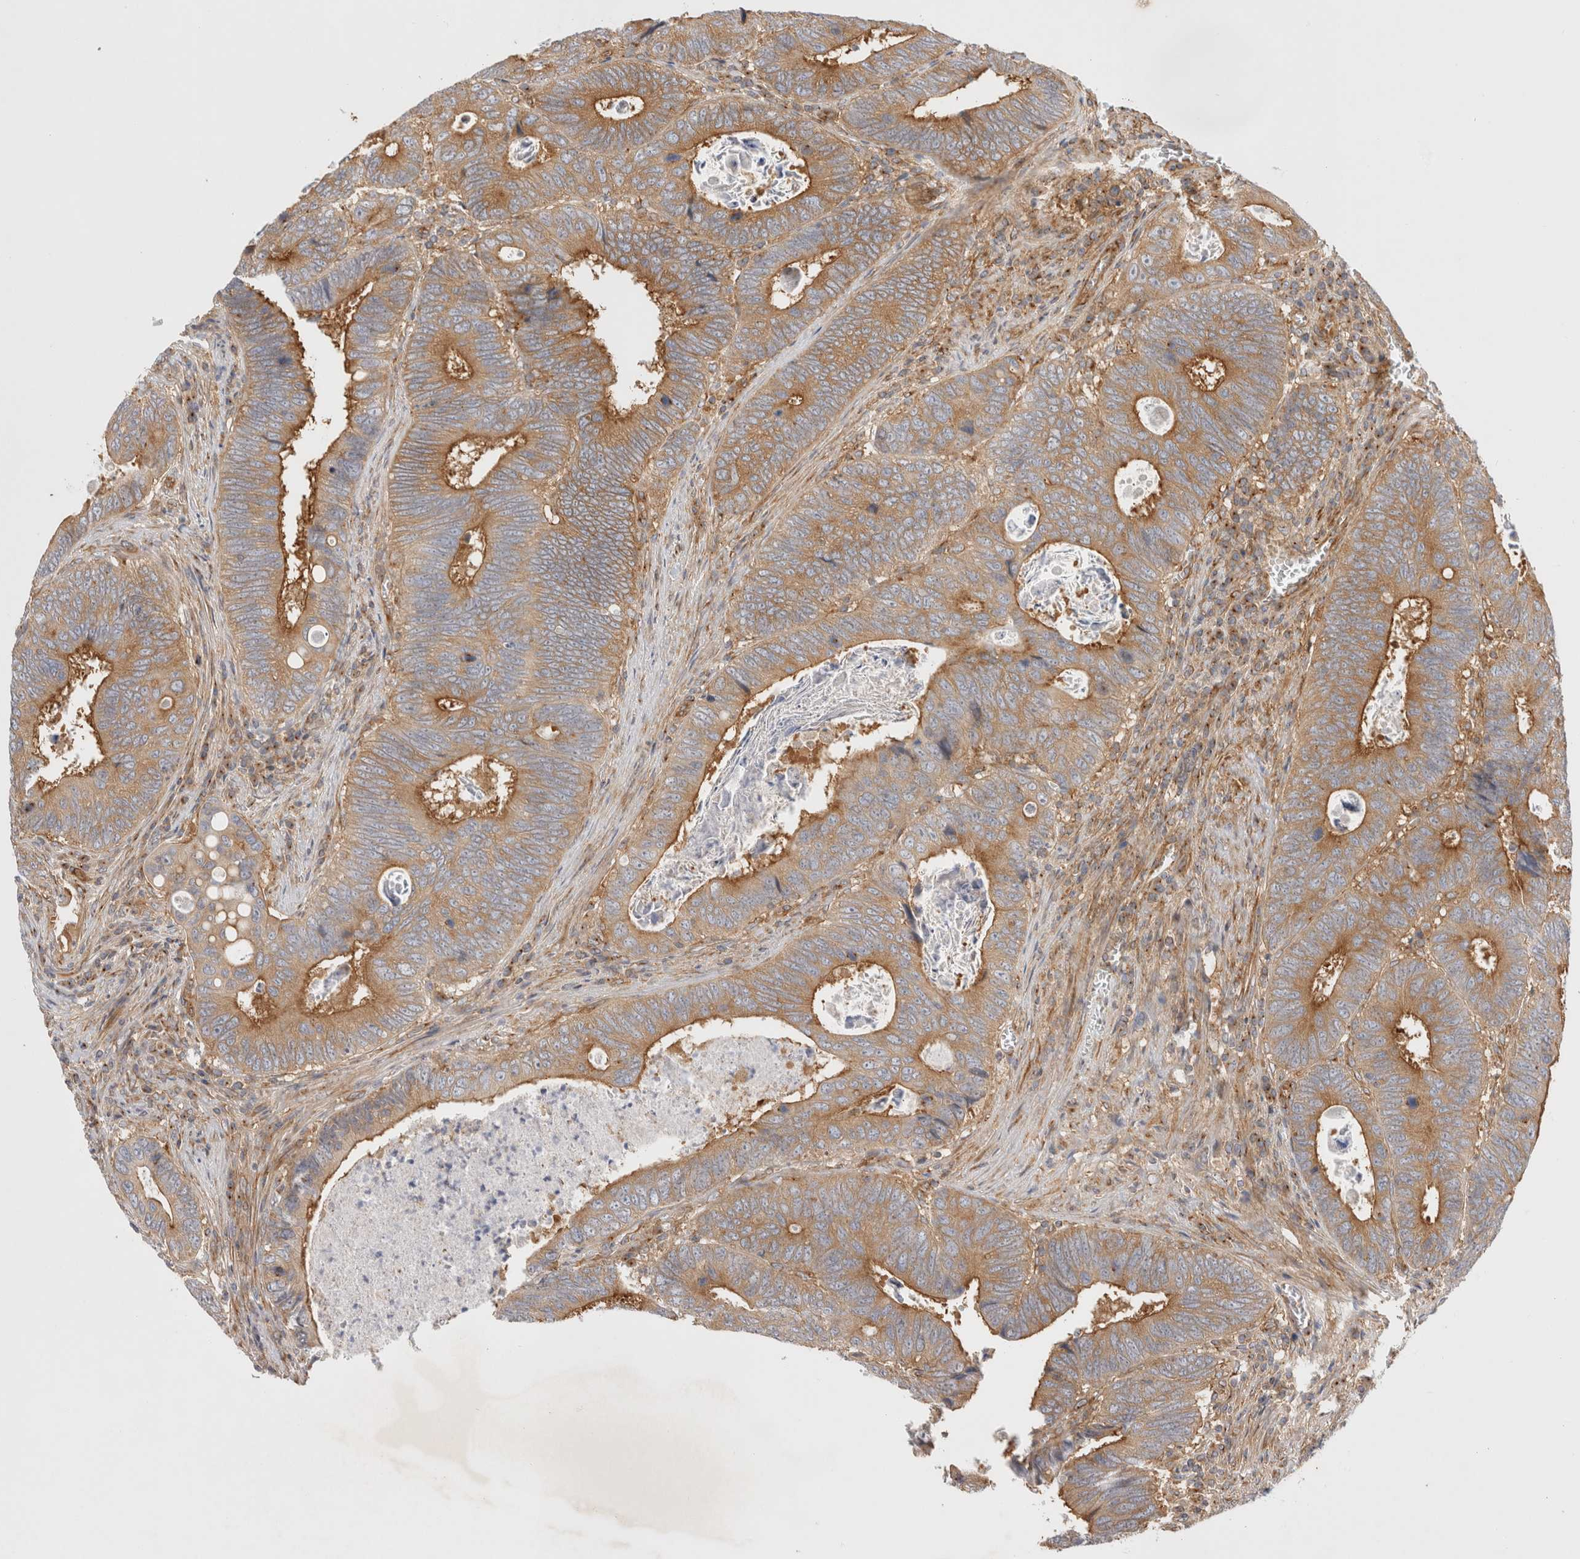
{"staining": {"intensity": "moderate", "quantity": ">75%", "location": "cytoplasmic/membranous"}, "tissue": "colorectal cancer", "cell_type": "Tumor cells", "image_type": "cancer", "snomed": [{"axis": "morphology", "description": "Adenocarcinoma, NOS"}, {"axis": "topography", "description": "Colon"}], "caption": "Moderate cytoplasmic/membranous staining is present in about >75% of tumor cells in adenocarcinoma (colorectal). The protein of interest is shown in brown color, while the nuclei are stained blue.", "gene": "GPR150", "patient": {"sex": "male", "age": 72}}